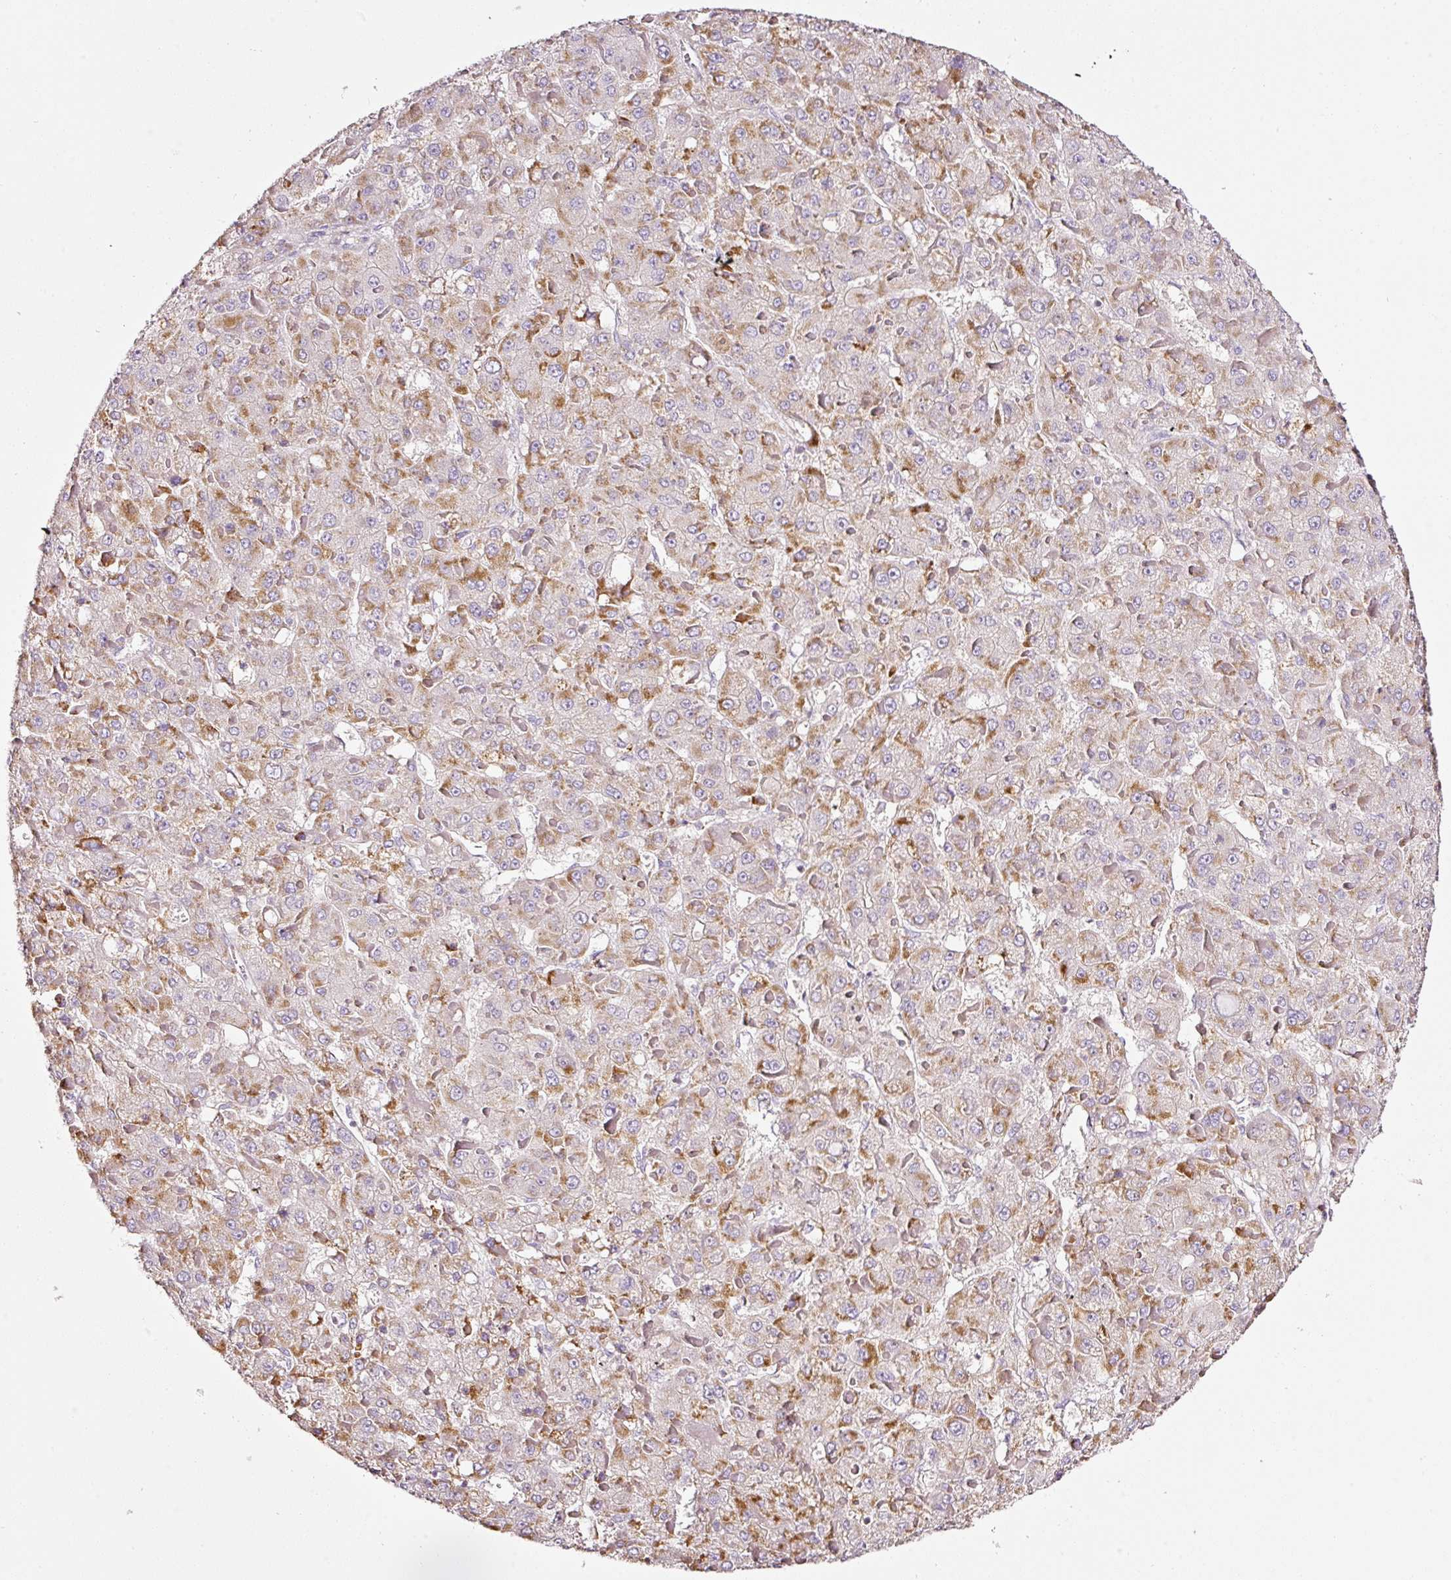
{"staining": {"intensity": "moderate", "quantity": "25%-75%", "location": "cytoplasmic/membranous"}, "tissue": "liver cancer", "cell_type": "Tumor cells", "image_type": "cancer", "snomed": [{"axis": "morphology", "description": "Carcinoma, Hepatocellular, NOS"}, {"axis": "topography", "description": "Liver"}], "caption": "Human liver cancer (hepatocellular carcinoma) stained with a brown dye demonstrates moderate cytoplasmic/membranous positive staining in approximately 25%-75% of tumor cells.", "gene": "CYB561A3", "patient": {"sex": "female", "age": 73}}